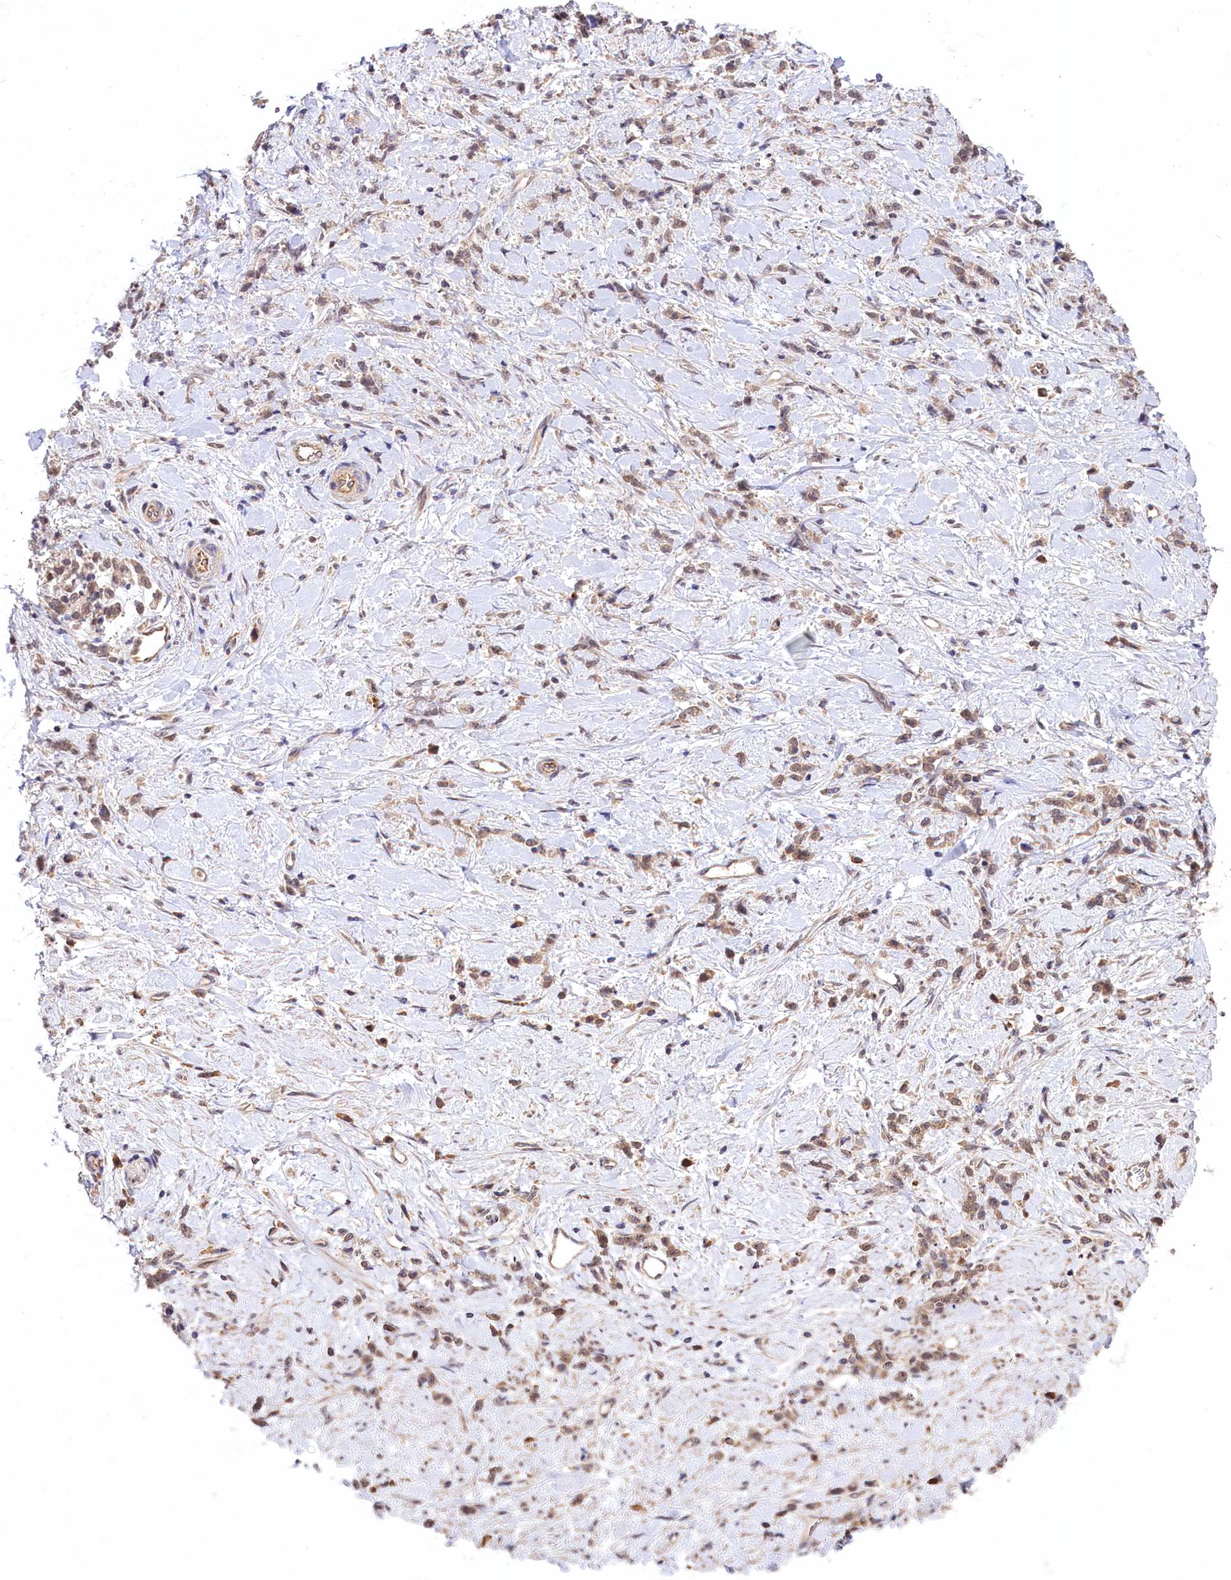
{"staining": {"intensity": "weak", "quantity": ">75%", "location": "cytoplasmic/membranous,nuclear"}, "tissue": "stomach cancer", "cell_type": "Tumor cells", "image_type": "cancer", "snomed": [{"axis": "morphology", "description": "Adenocarcinoma, NOS"}, {"axis": "topography", "description": "Stomach"}], "caption": "Immunohistochemistry (IHC) (DAB (3,3'-diaminobenzidine)) staining of human stomach cancer displays weak cytoplasmic/membranous and nuclear protein positivity in approximately >75% of tumor cells.", "gene": "UBE3A", "patient": {"sex": "female", "age": 60}}